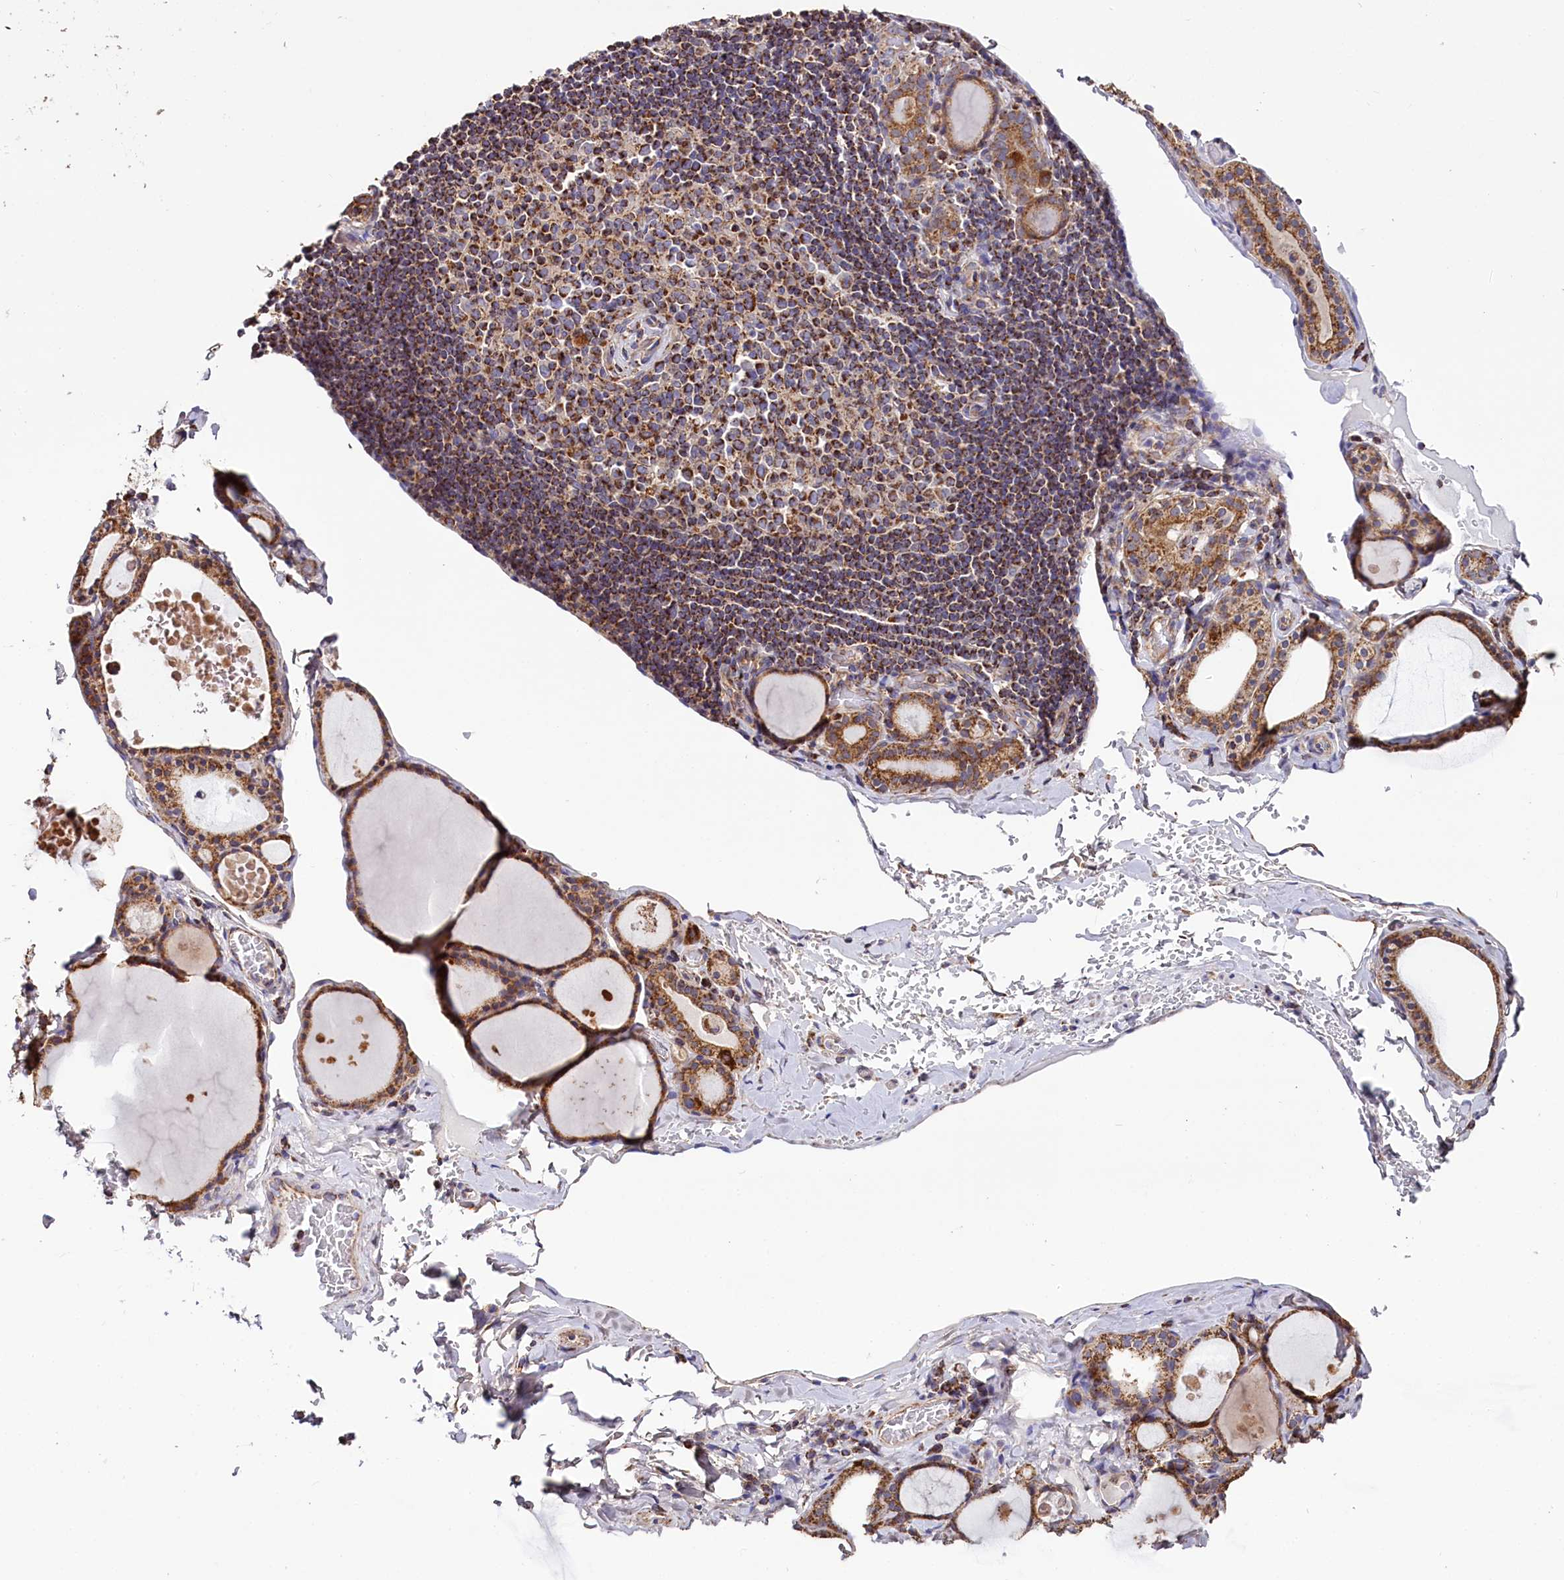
{"staining": {"intensity": "moderate", "quantity": ">75%", "location": "cytoplasmic/membranous"}, "tissue": "thyroid gland", "cell_type": "Glandular cells", "image_type": "normal", "snomed": [{"axis": "morphology", "description": "Normal tissue, NOS"}, {"axis": "topography", "description": "Thyroid gland"}], "caption": "Immunohistochemical staining of unremarkable human thyroid gland exhibits moderate cytoplasmic/membranous protein staining in approximately >75% of glandular cells.", "gene": "NUDT15", "patient": {"sex": "male", "age": 56}}